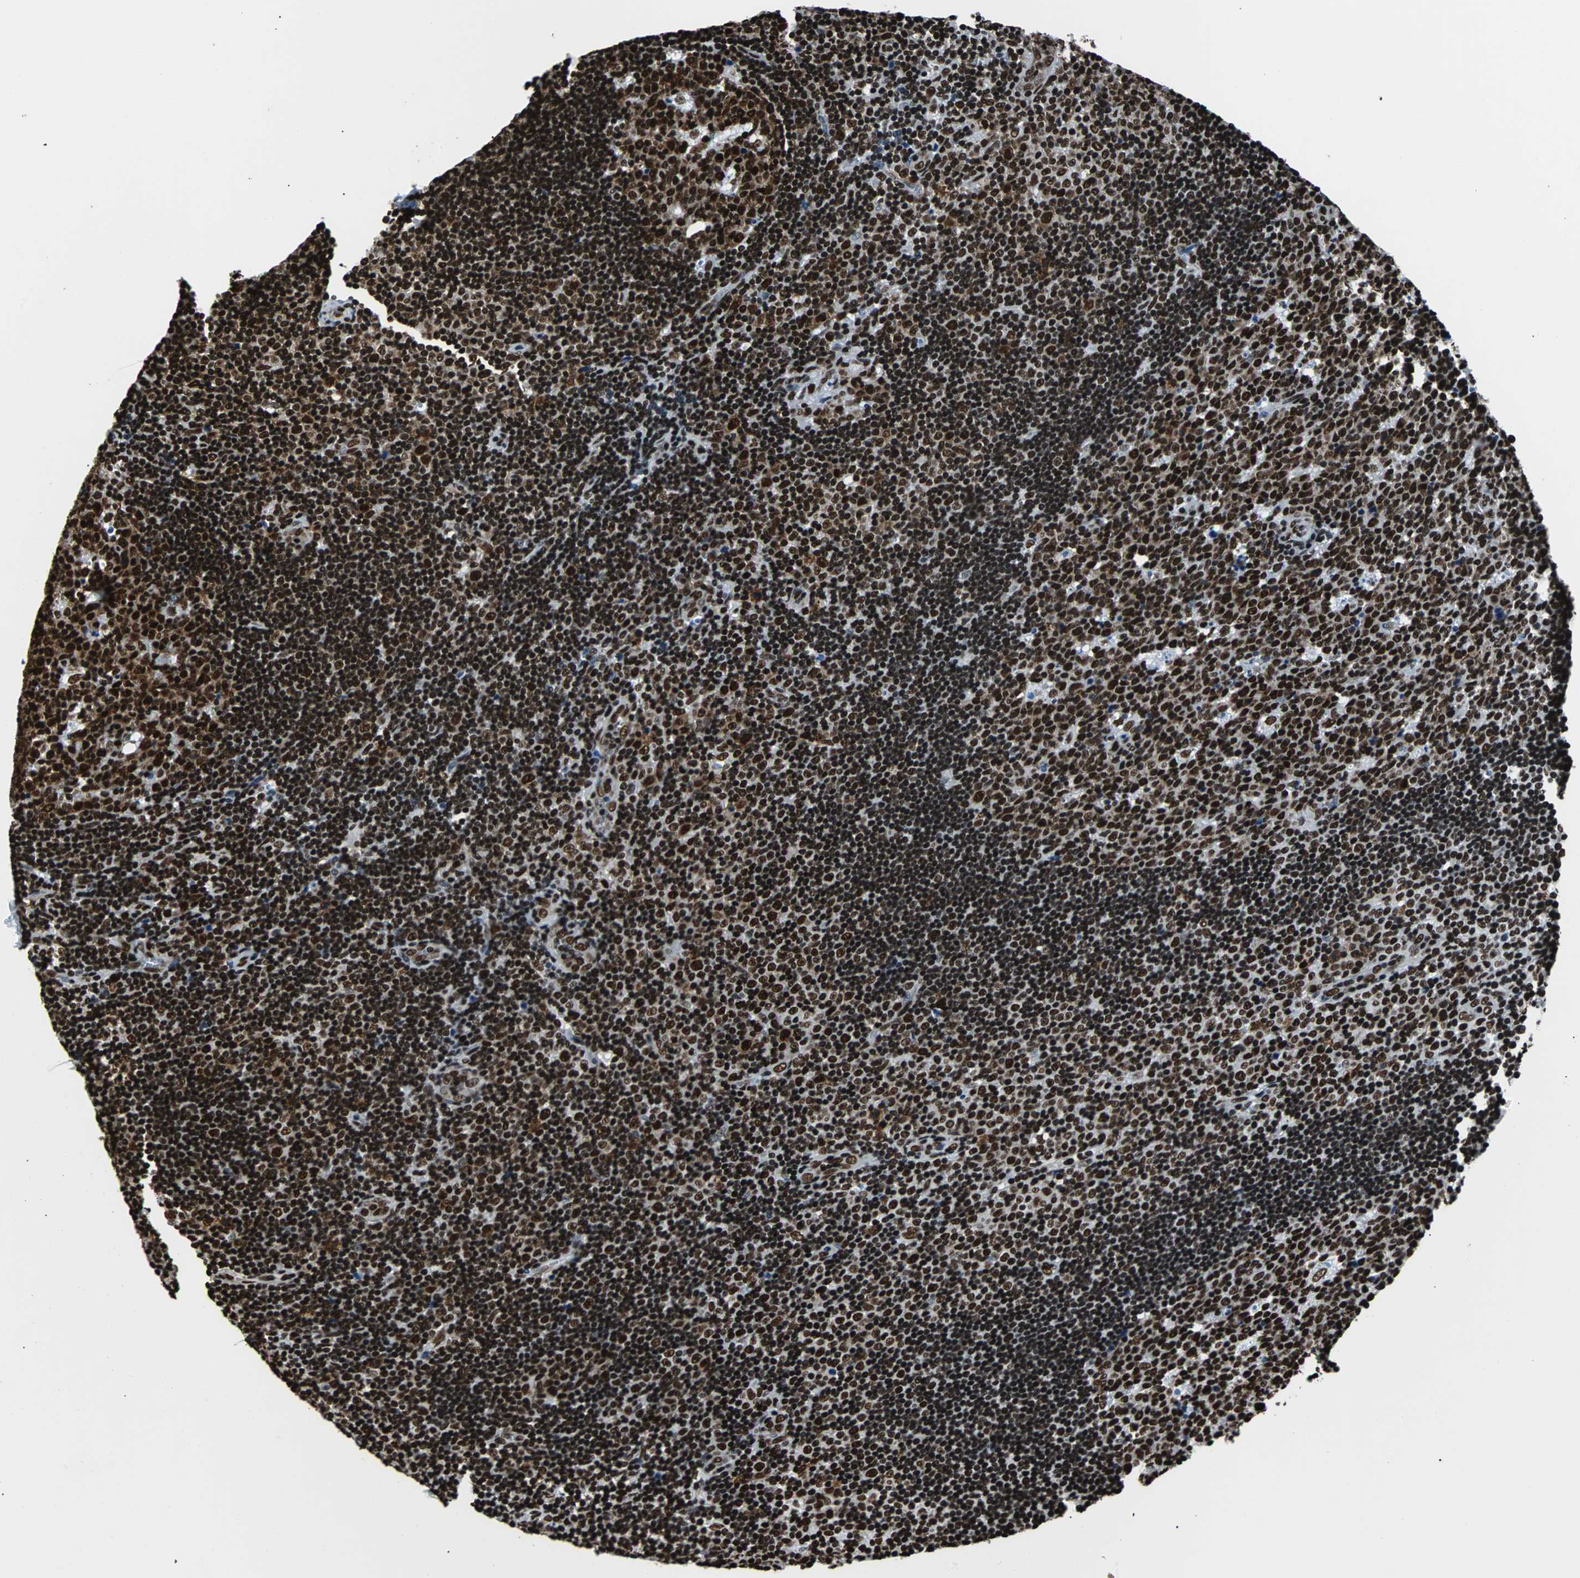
{"staining": {"intensity": "strong", "quantity": ">75%", "location": "cytoplasmic/membranous,nuclear"}, "tissue": "lymph node", "cell_type": "Germinal center cells", "image_type": "normal", "snomed": [{"axis": "morphology", "description": "Normal tissue, NOS"}, {"axis": "topography", "description": "Lymph node"}, {"axis": "topography", "description": "Salivary gland"}], "caption": "Immunohistochemistry of normal human lymph node displays high levels of strong cytoplasmic/membranous,nuclear expression in about >75% of germinal center cells.", "gene": "FUBP1", "patient": {"sex": "male", "age": 8}}